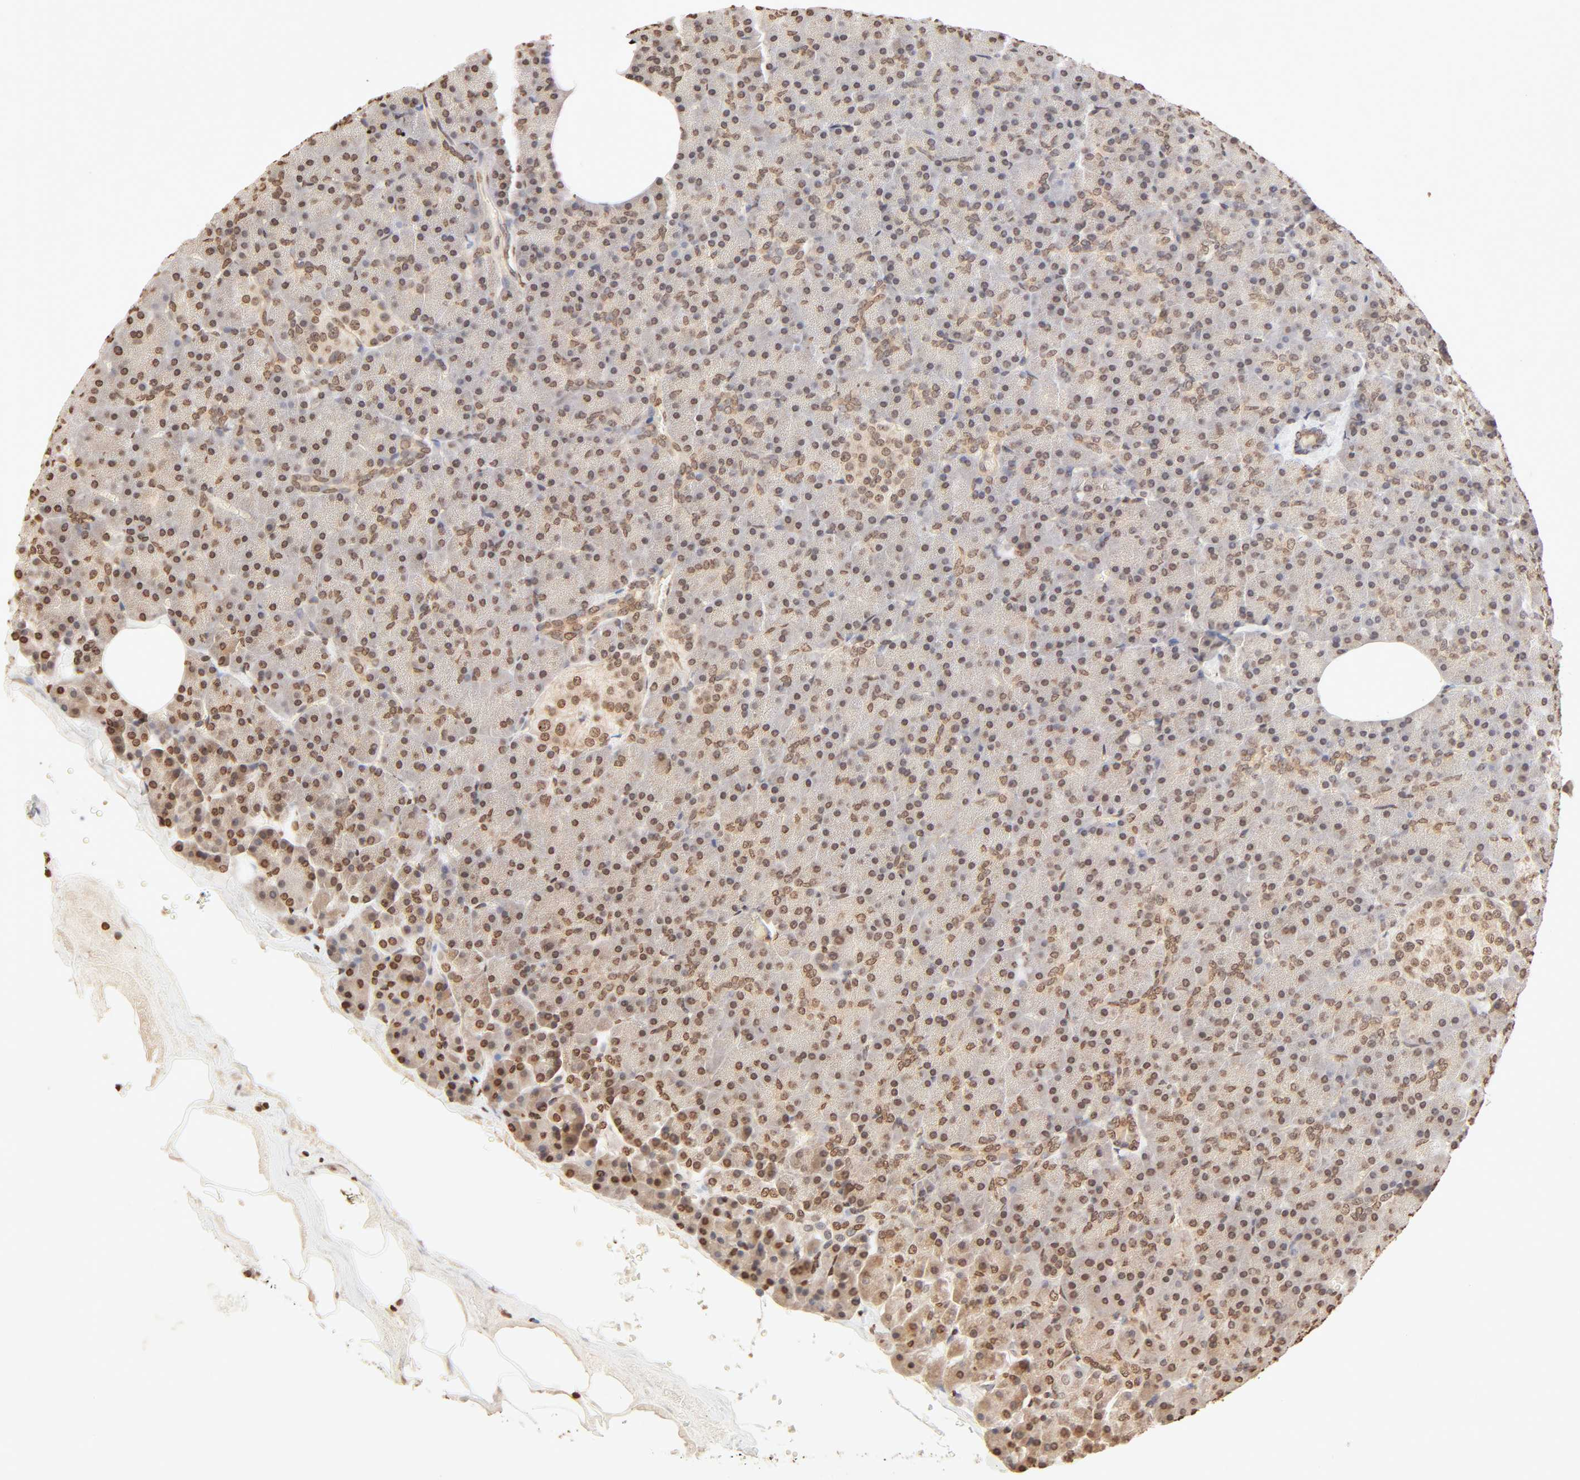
{"staining": {"intensity": "strong", "quantity": ">75%", "location": "cytoplasmic/membranous,nuclear"}, "tissue": "pancreas", "cell_type": "Exocrine glandular cells", "image_type": "normal", "snomed": [{"axis": "morphology", "description": "Normal tissue, NOS"}, {"axis": "topography", "description": "Pancreas"}], "caption": "Protein positivity by immunohistochemistry reveals strong cytoplasmic/membranous,nuclear positivity in approximately >75% of exocrine glandular cells in benign pancreas. (DAB IHC, brown staining for protein, blue staining for nuclei).", "gene": "TBL1X", "patient": {"sex": "female", "age": 35}}